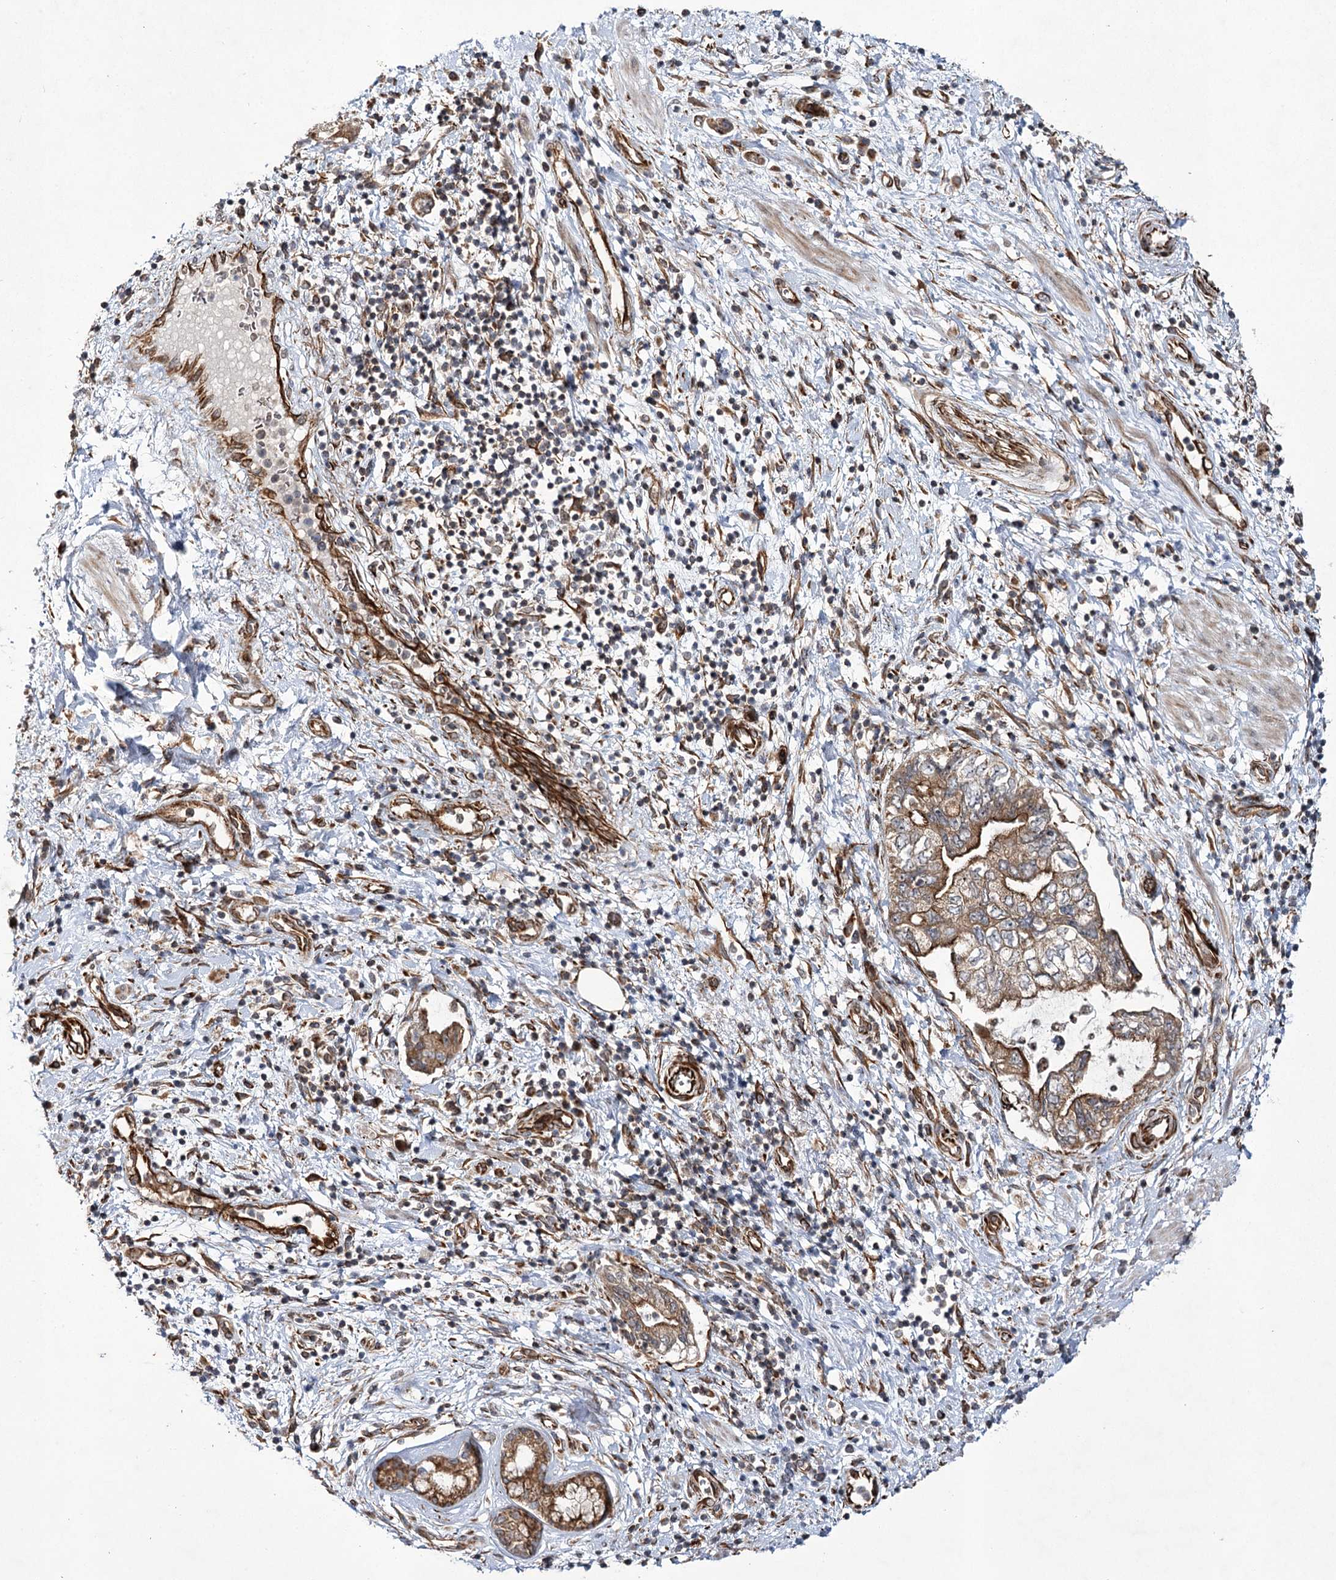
{"staining": {"intensity": "weak", "quantity": ">75%", "location": "cytoplasmic/membranous"}, "tissue": "pancreatic cancer", "cell_type": "Tumor cells", "image_type": "cancer", "snomed": [{"axis": "morphology", "description": "Adenocarcinoma, NOS"}, {"axis": "topography", "description": "Pancreas"}], "caption": "Immunohistochemical staining of human pancreatic adenocarcinoma exhibits low levels of weak cytoplasmic/membranous expression in approximately >75% of tumor cells. The staining was performed using DAB (3,3'-diaminobenzidine), with brown indicating positive protein expression. Nuclei are stained blue with hematoxylin.", "gene": "DPEP2", "patient": {"sex": "female", "age": 73}}